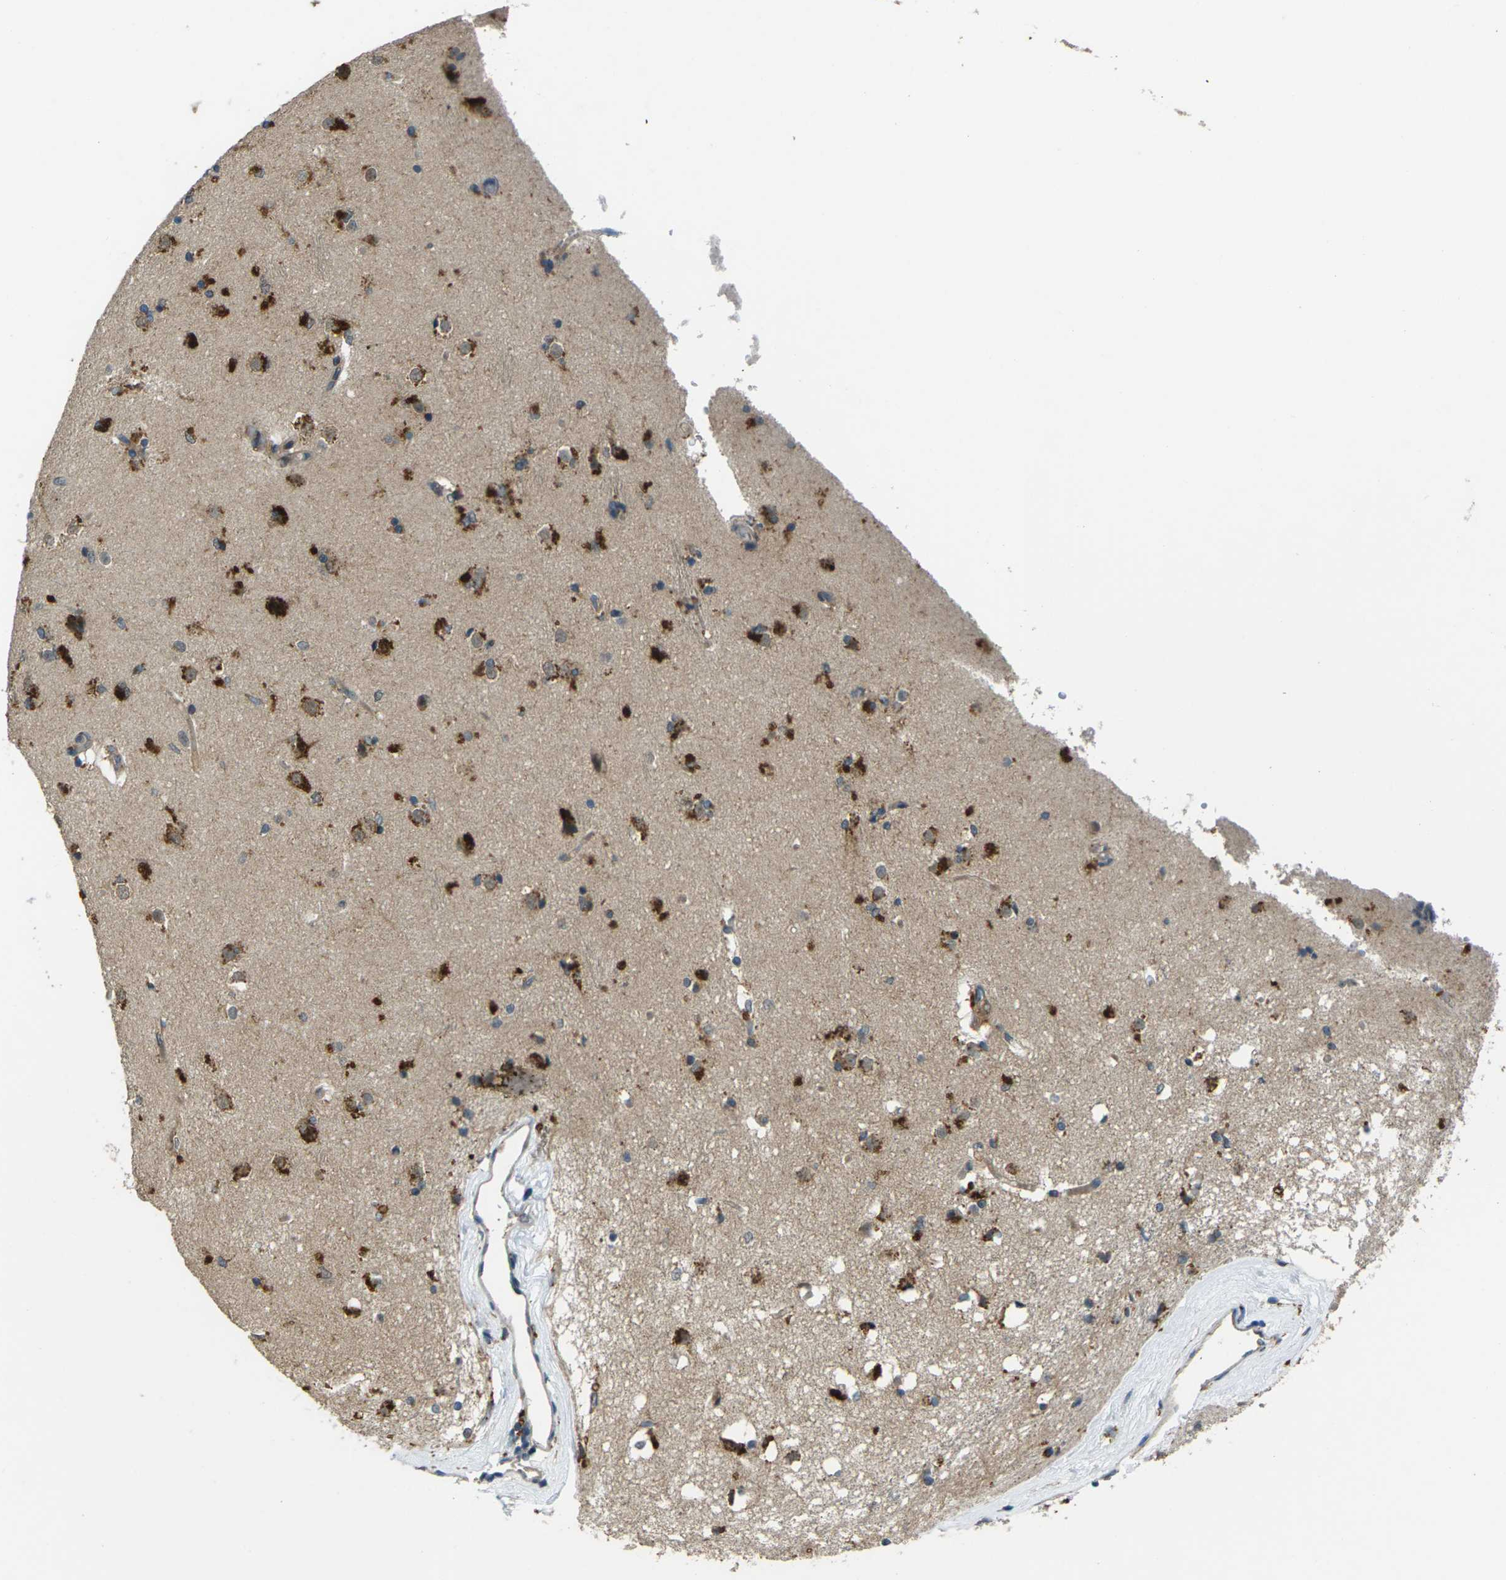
{"staining": {"intensity": "strong", "quantity": "<25%", "location": "cytoplasmic/membranous"}, "tissue": "caudate", "cell_type": "Glial cells", "image_type": "normal", "snomed": [{"axis": "morphology", "description": "Normal tissue, NOS"}, {"axis": "topography", "description": "Lateral ventricle wall"}], "caption": "Immunohistochemistry of normal caudate demonstrates medium levels of strong cytoplasmic/membranous staining in about <25% of glial cells. The staining was performed using DAB (3,3'-diaminobenzidine) to visualize the protein expression in brown, while the nuclei were stained in blue with hematoxylin (Magnification: 20x).", "gene": "SLC31A2", "patient": {"sex": "female", "age": 19}}